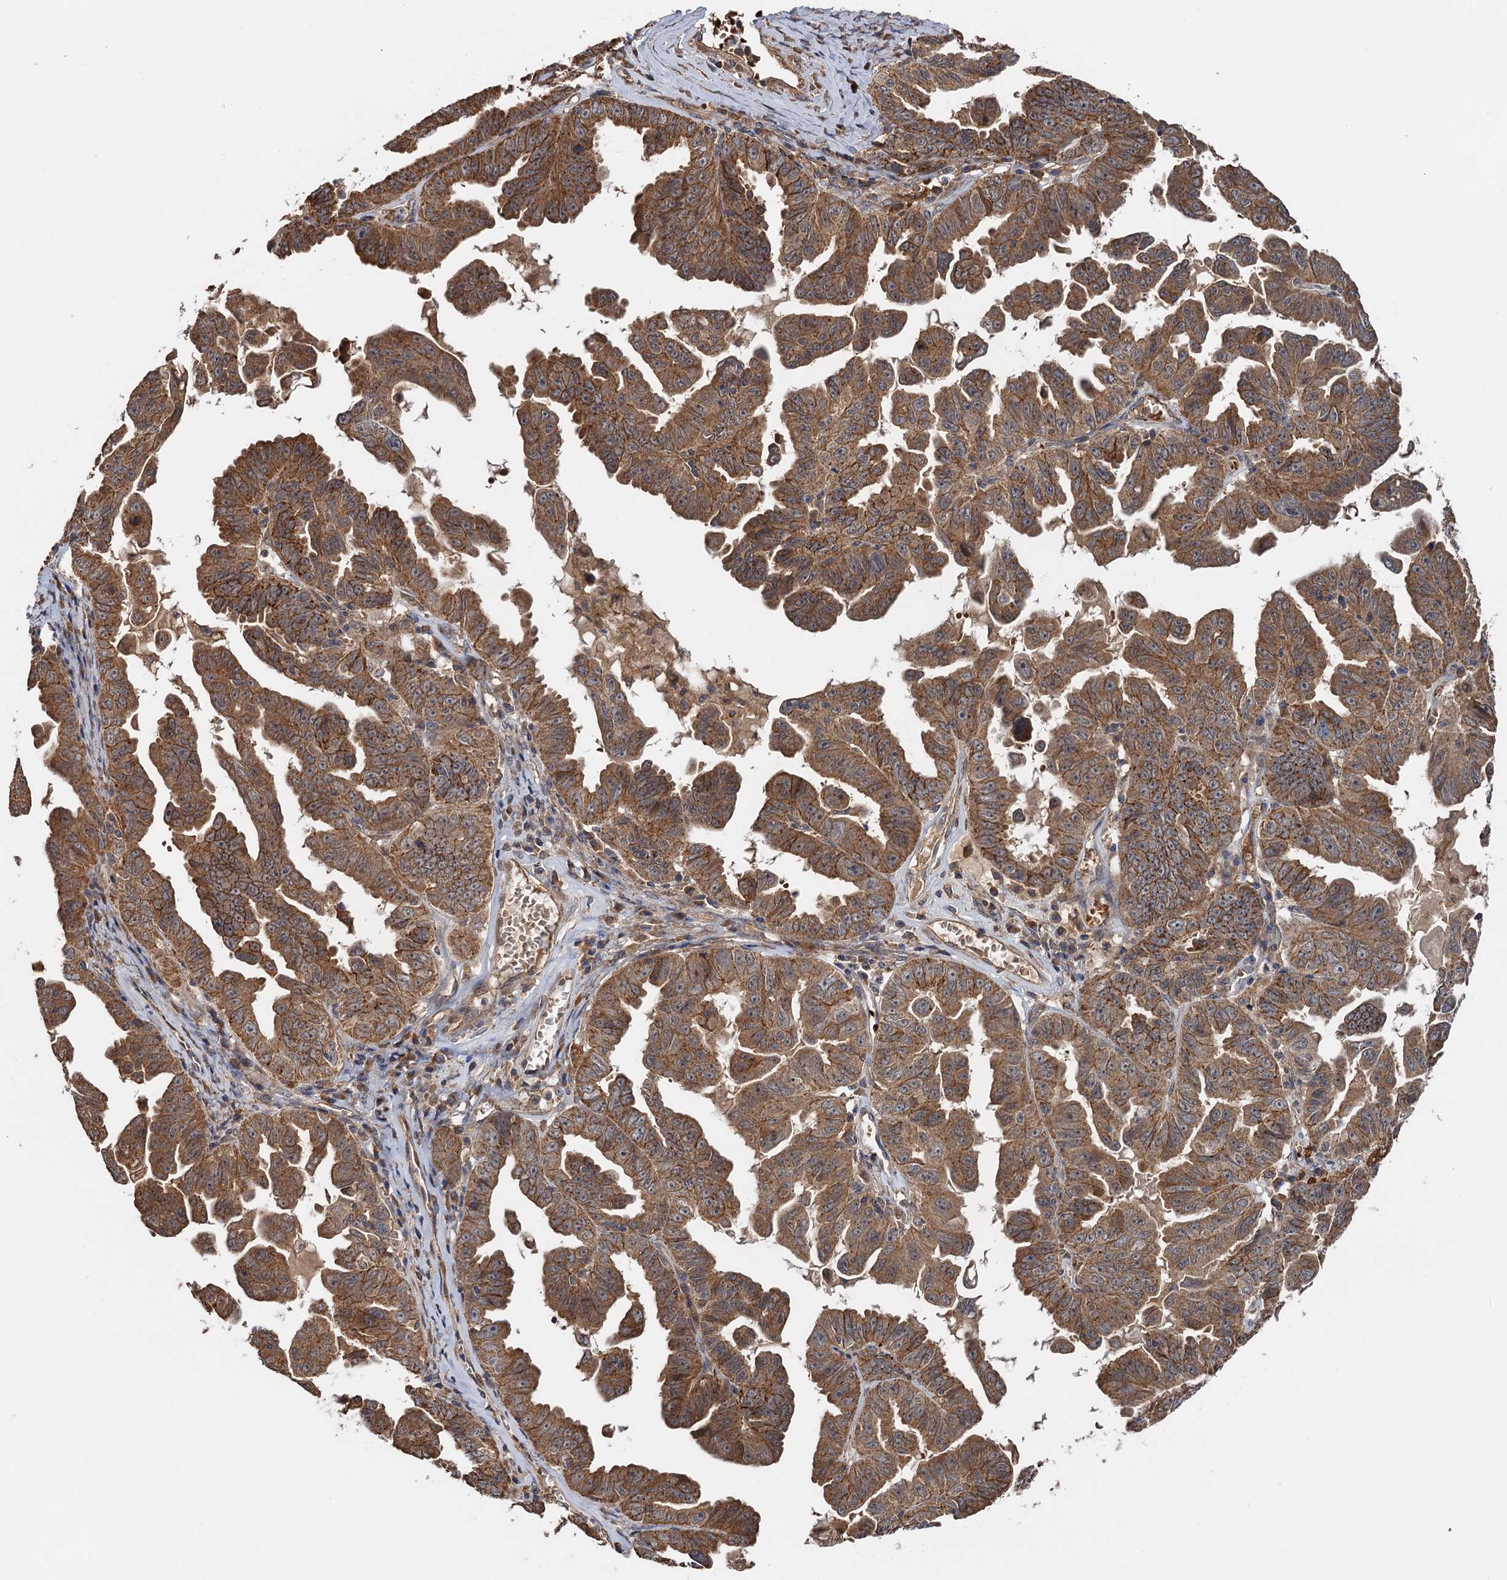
{"staining": {"intensity": "moderate", "quantity": ">75%", "location": "cytoplasmic/membranous"}, "tissue": "ovarian cancer", "cell_type": "Tumor cells", "image_type": "cancer", "snomed": [{"axis": "morphology", "description": "Carcinoma, endometroid"}, {"axis": "topography", "description": "Ovary"}], "caption": "Immunohistochemical staining of ovarian cancer (endometroid carcinoma) shows medium levels of moderate cytoplasmic/membranous staining in about >75% of tumor cells.", "gene": "SNX32", "patient": {"sex": "female", "age": 62}}